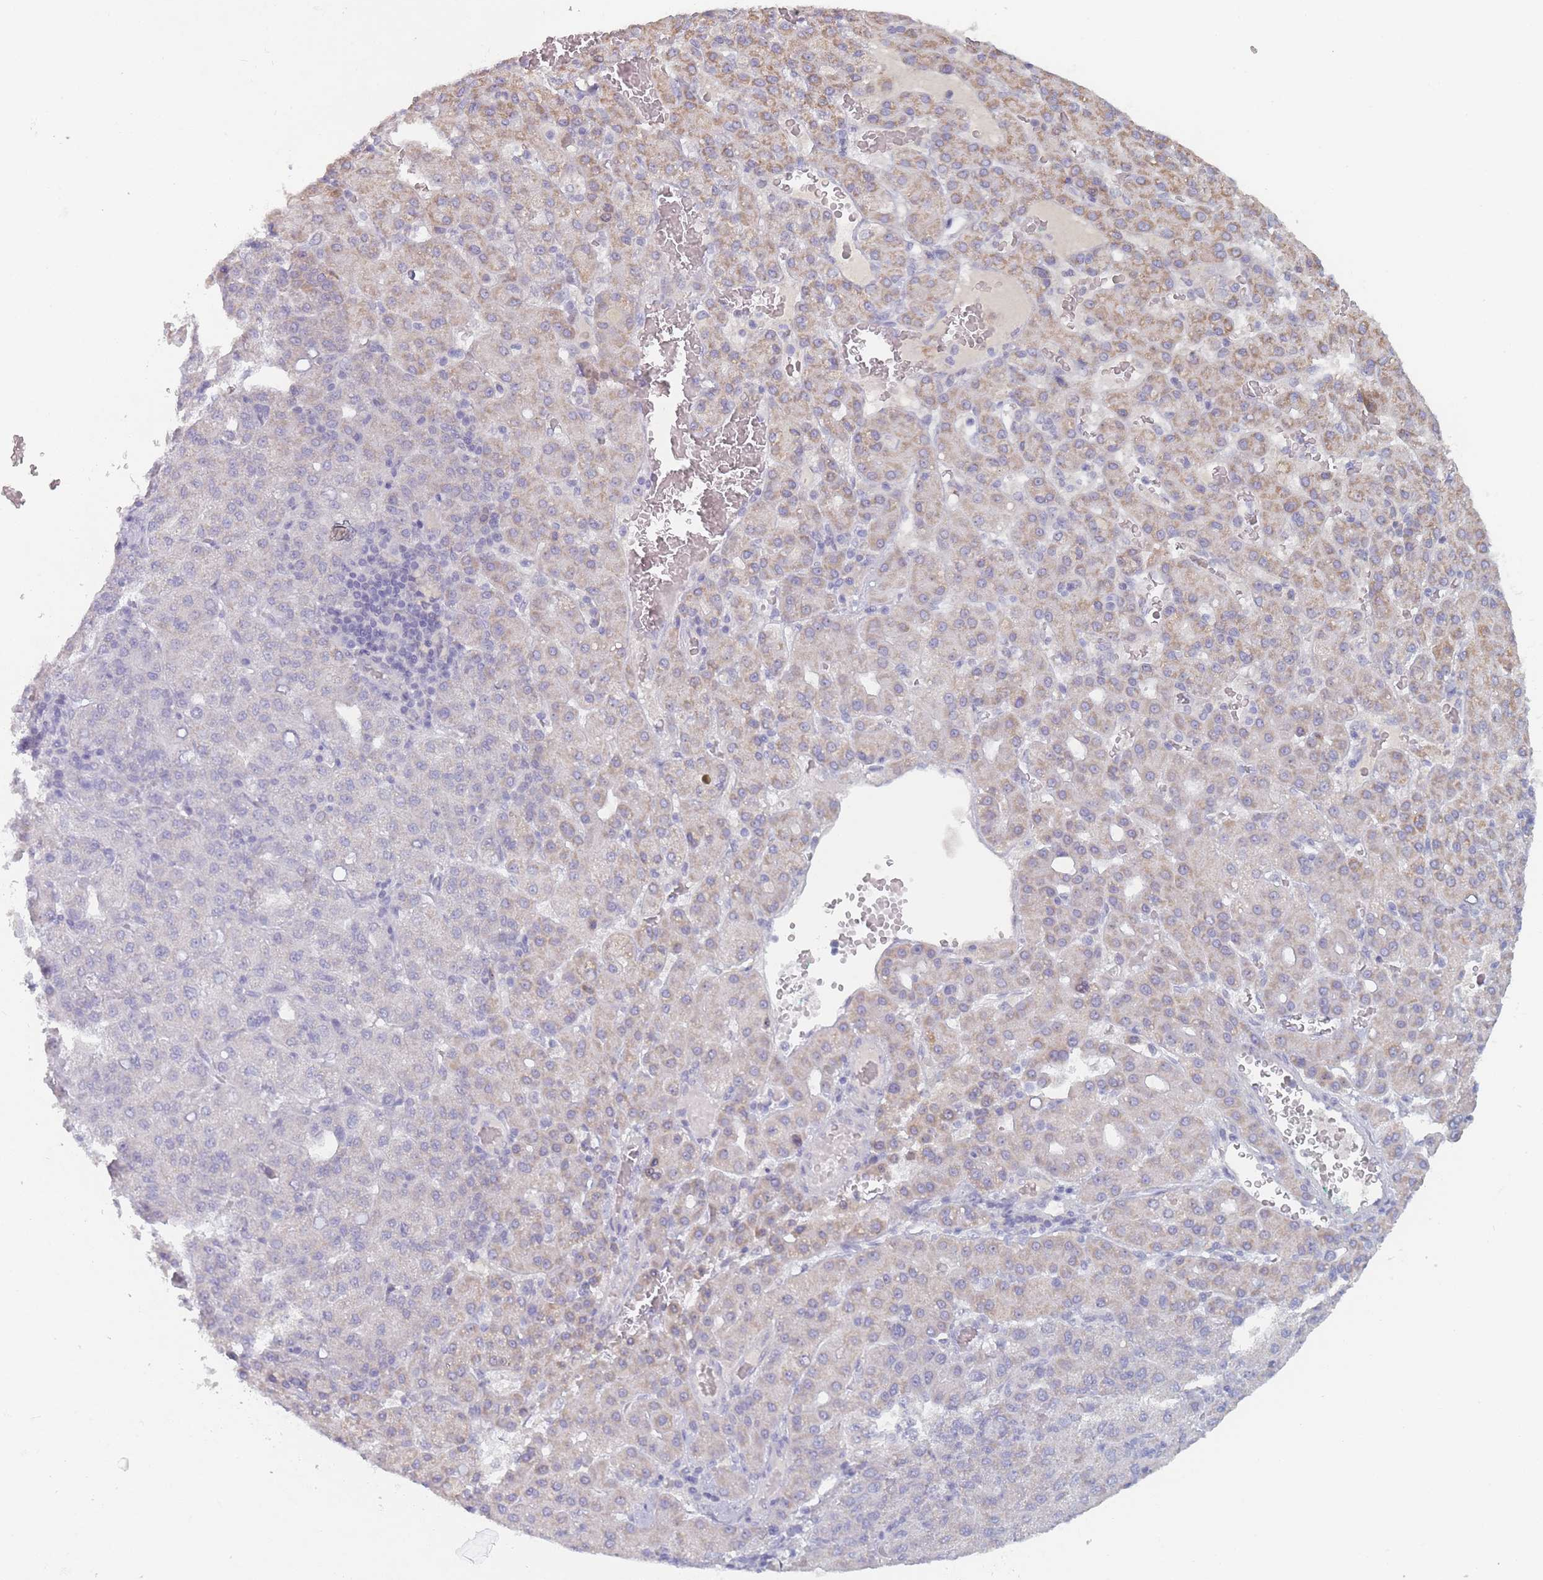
{"staining": {"intensity": "moderate", "quantity": "<25%", "location": "cytoplasmic/membranous"}, "tissue": "liver cancer", "cell_type": "Tumor cells", "image_type": "cancer", "snomed": [{"axis": "morphology", "description": "Carcinoma, Hepatocellular, NOS"}, {"axis": "topography", "description": "Liver"}], "caption": "Human liver hepatocellular carcinoma stained for a protein (brown) demonstrates moderate cytoplasmic/membranous positive expression in approximately <25% of tumor cells.", "gene": "RNF8", "patient": {"sex": "male", "age": 65}}